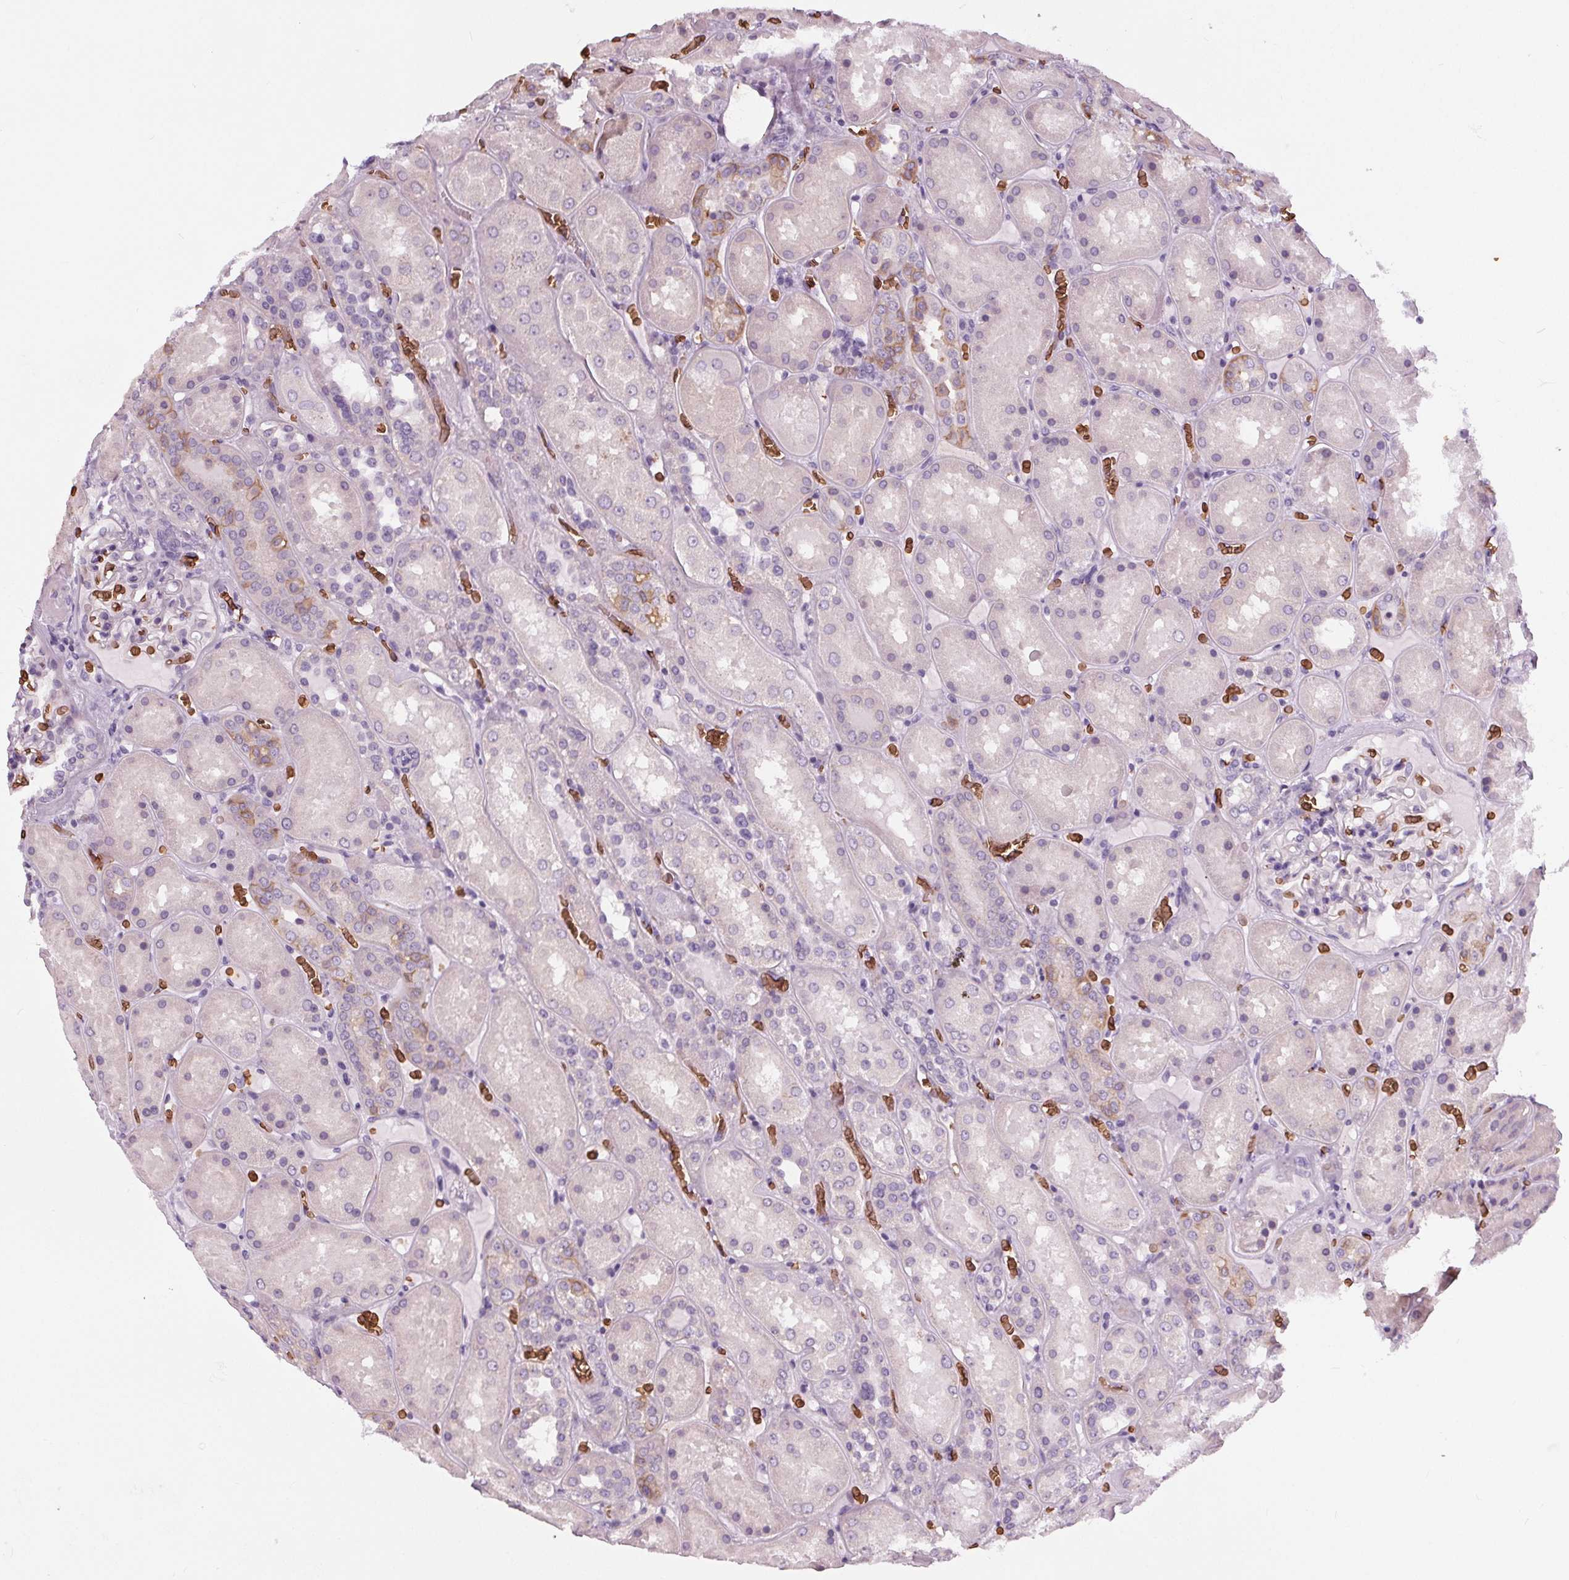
{"staining": {"intensity": "negative", "quantity": "none", "location": "none"}, "tissue": "kidney", "cell_type": "Cells in glomeruli", "image_type": "normal", "snomed": [{"axis": "morphology", "description": "Normal tissue, NOS"}, {"axis": "topography", "description": "Kidney"}], "caption": "Immunohistochemistry (IHC) photomicrograph of unremarkable human kidney stained for a protein (brown), which shows no positivity in cells in glomeruli.", "gene": "SLC4A1", "patient": {"sex": "male", "age": 73}}